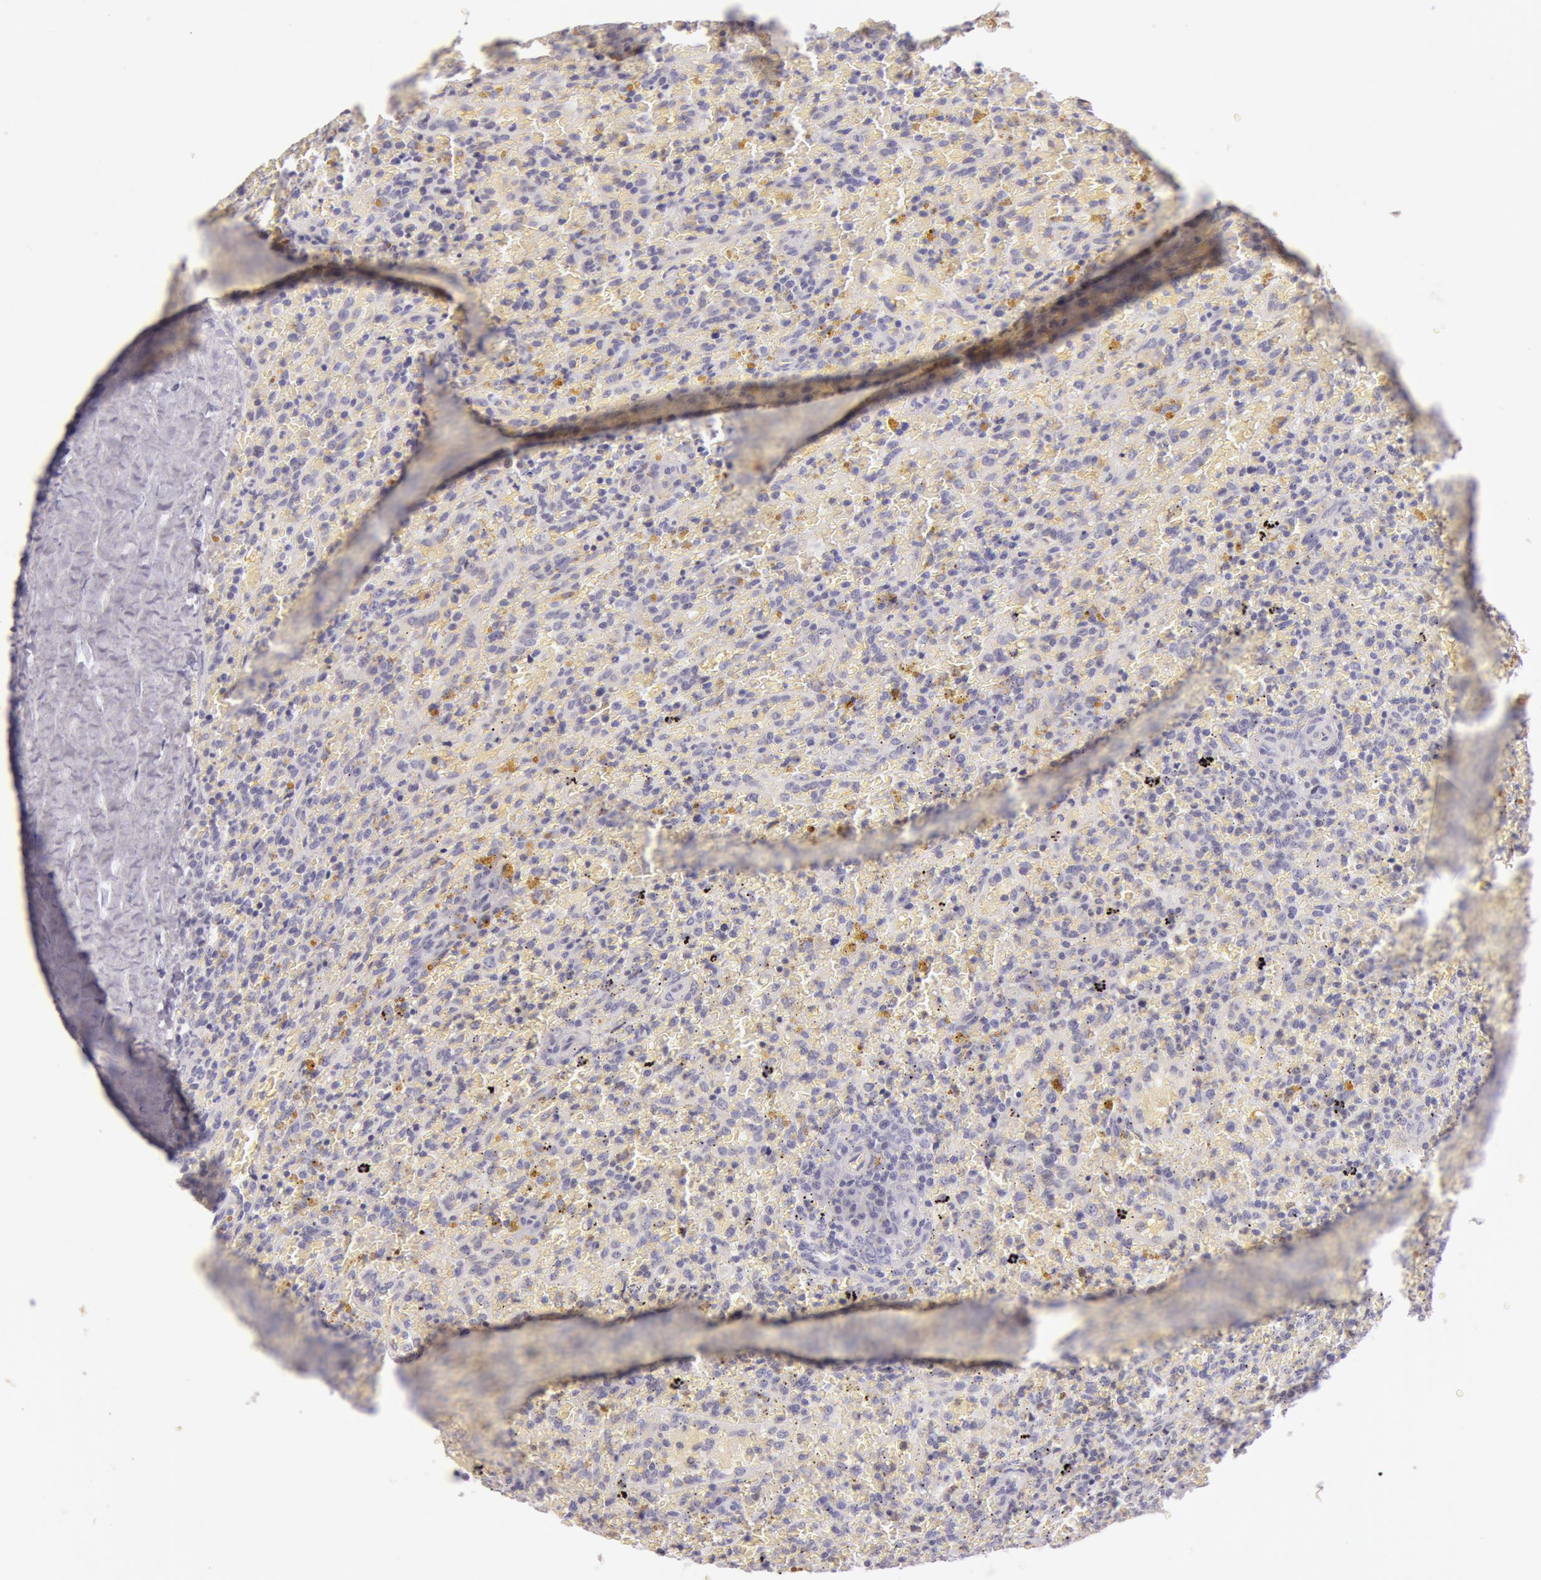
{"staining": {"intensity": "negative", "quantity": "none", "location": "none"}, "tissue": "lymphoma", "cell_type": "Tumor cells", "image_type": "cancer", "snomed": [{"axis": "morphology", "description": "Malignant lymphoma, non-Hodgkin's type, High grade"}, {"axis": "topography", "description": "Spleen"}, {"axis": "topography", "description": "Lymph node"}], "caption": "Immunohistochemistry photomicrograph of neoplastic tissue: human malignant lymphoma, non-Hodgkin's type (high-grade) stained with DAB (3,3'-diaminobenzidine) demonstrates no significant protein staining in tumor cells.", "gene": "RBMY1F", "patient": {"sex": "female", "age": 70}}